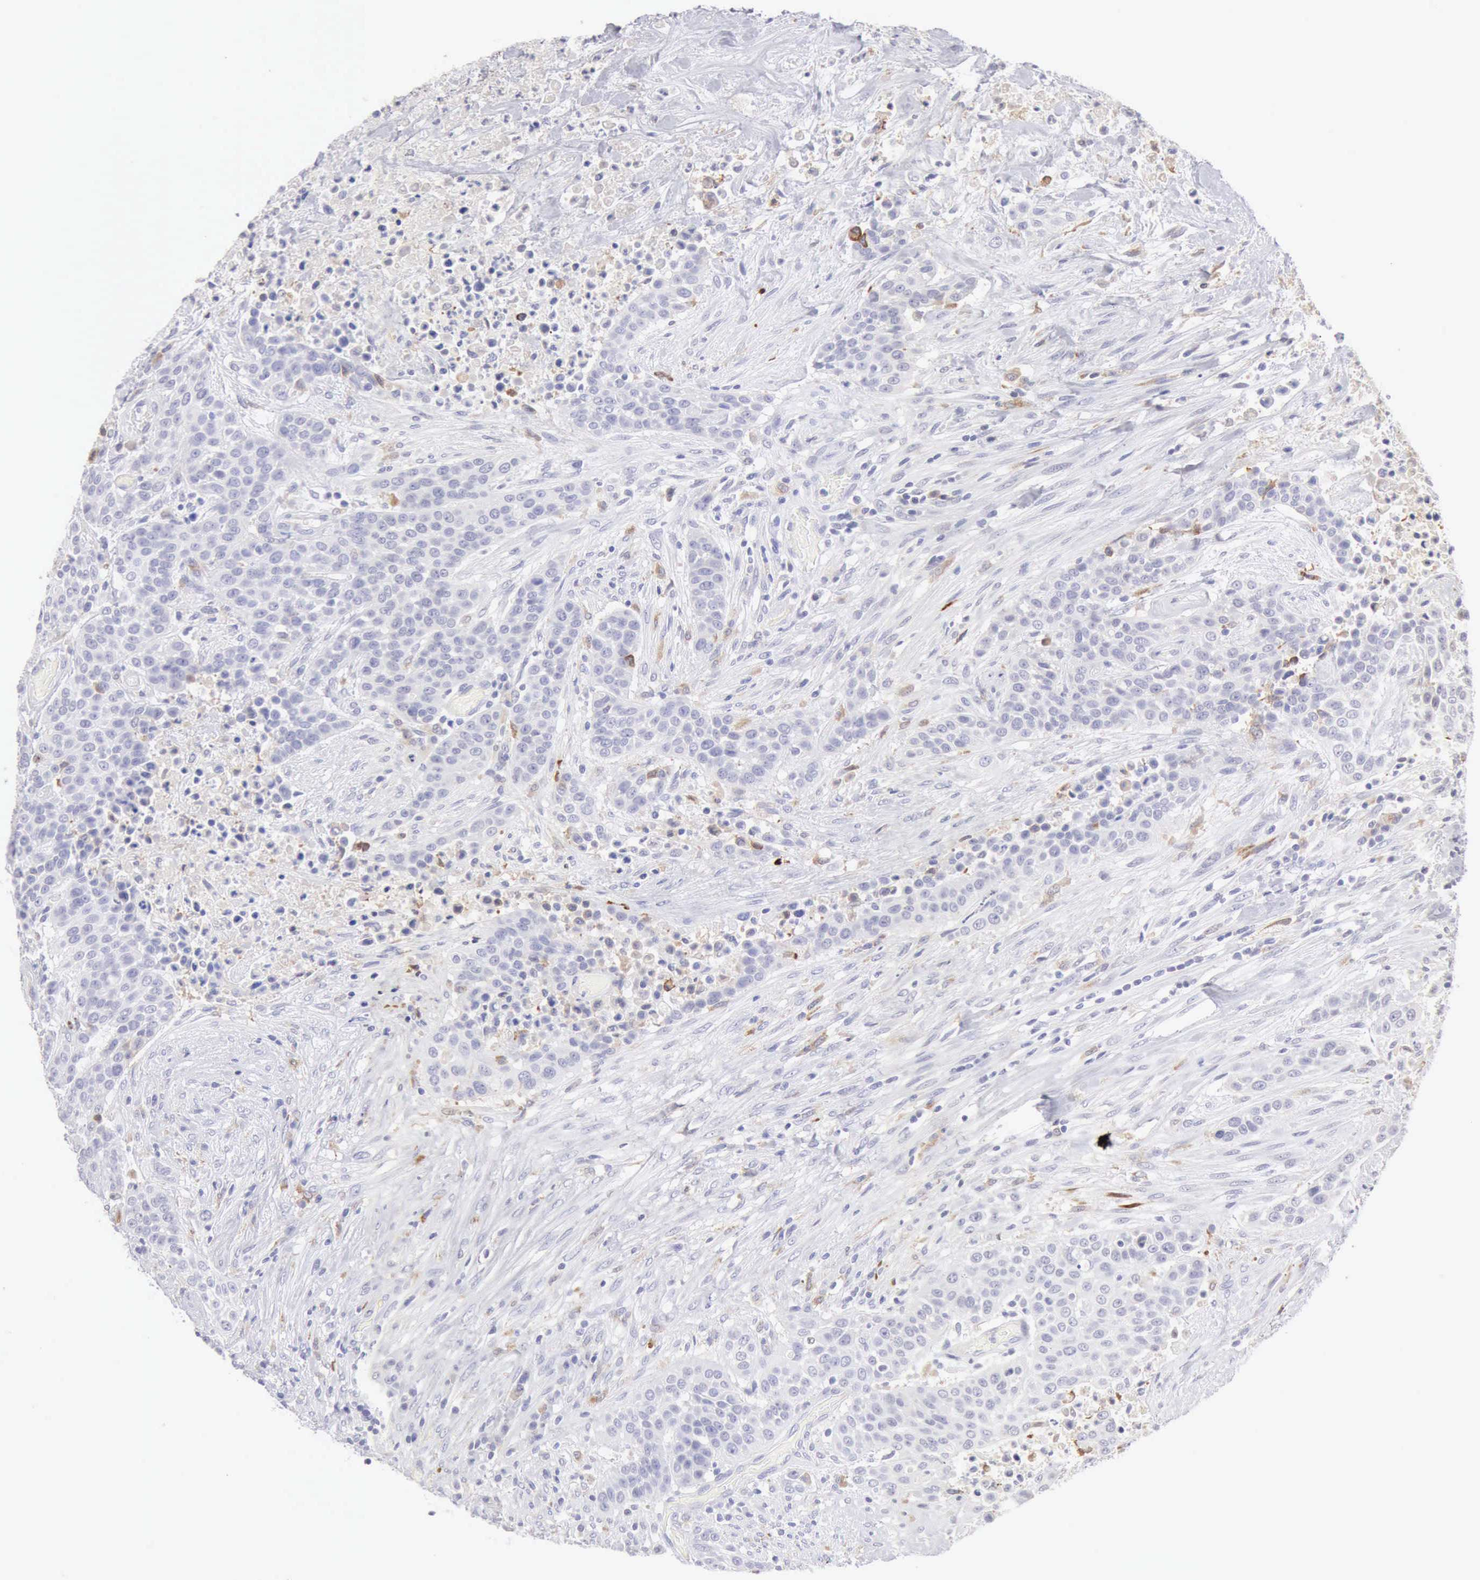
{"staining": {"intensity": "negative", "quantity": "none", "location": "none"}, "tissue": "urothelial cancer", "cell_type": "Tumor cells", "image_type": "cancer", "snomed": [{"axis": "morphology", "description": "Urothelial carcinoma, High grade"}, {"axis": "topography", "description": "Urinary bladder"}], "caption": "DAB (3,3'-diaminobenzidine) immunohistochemical staining of human urothelial cancer displays no significant expression in tumor cells.", "gene": "RNASE1", "patient": {"sex": "male", "age": 74}}